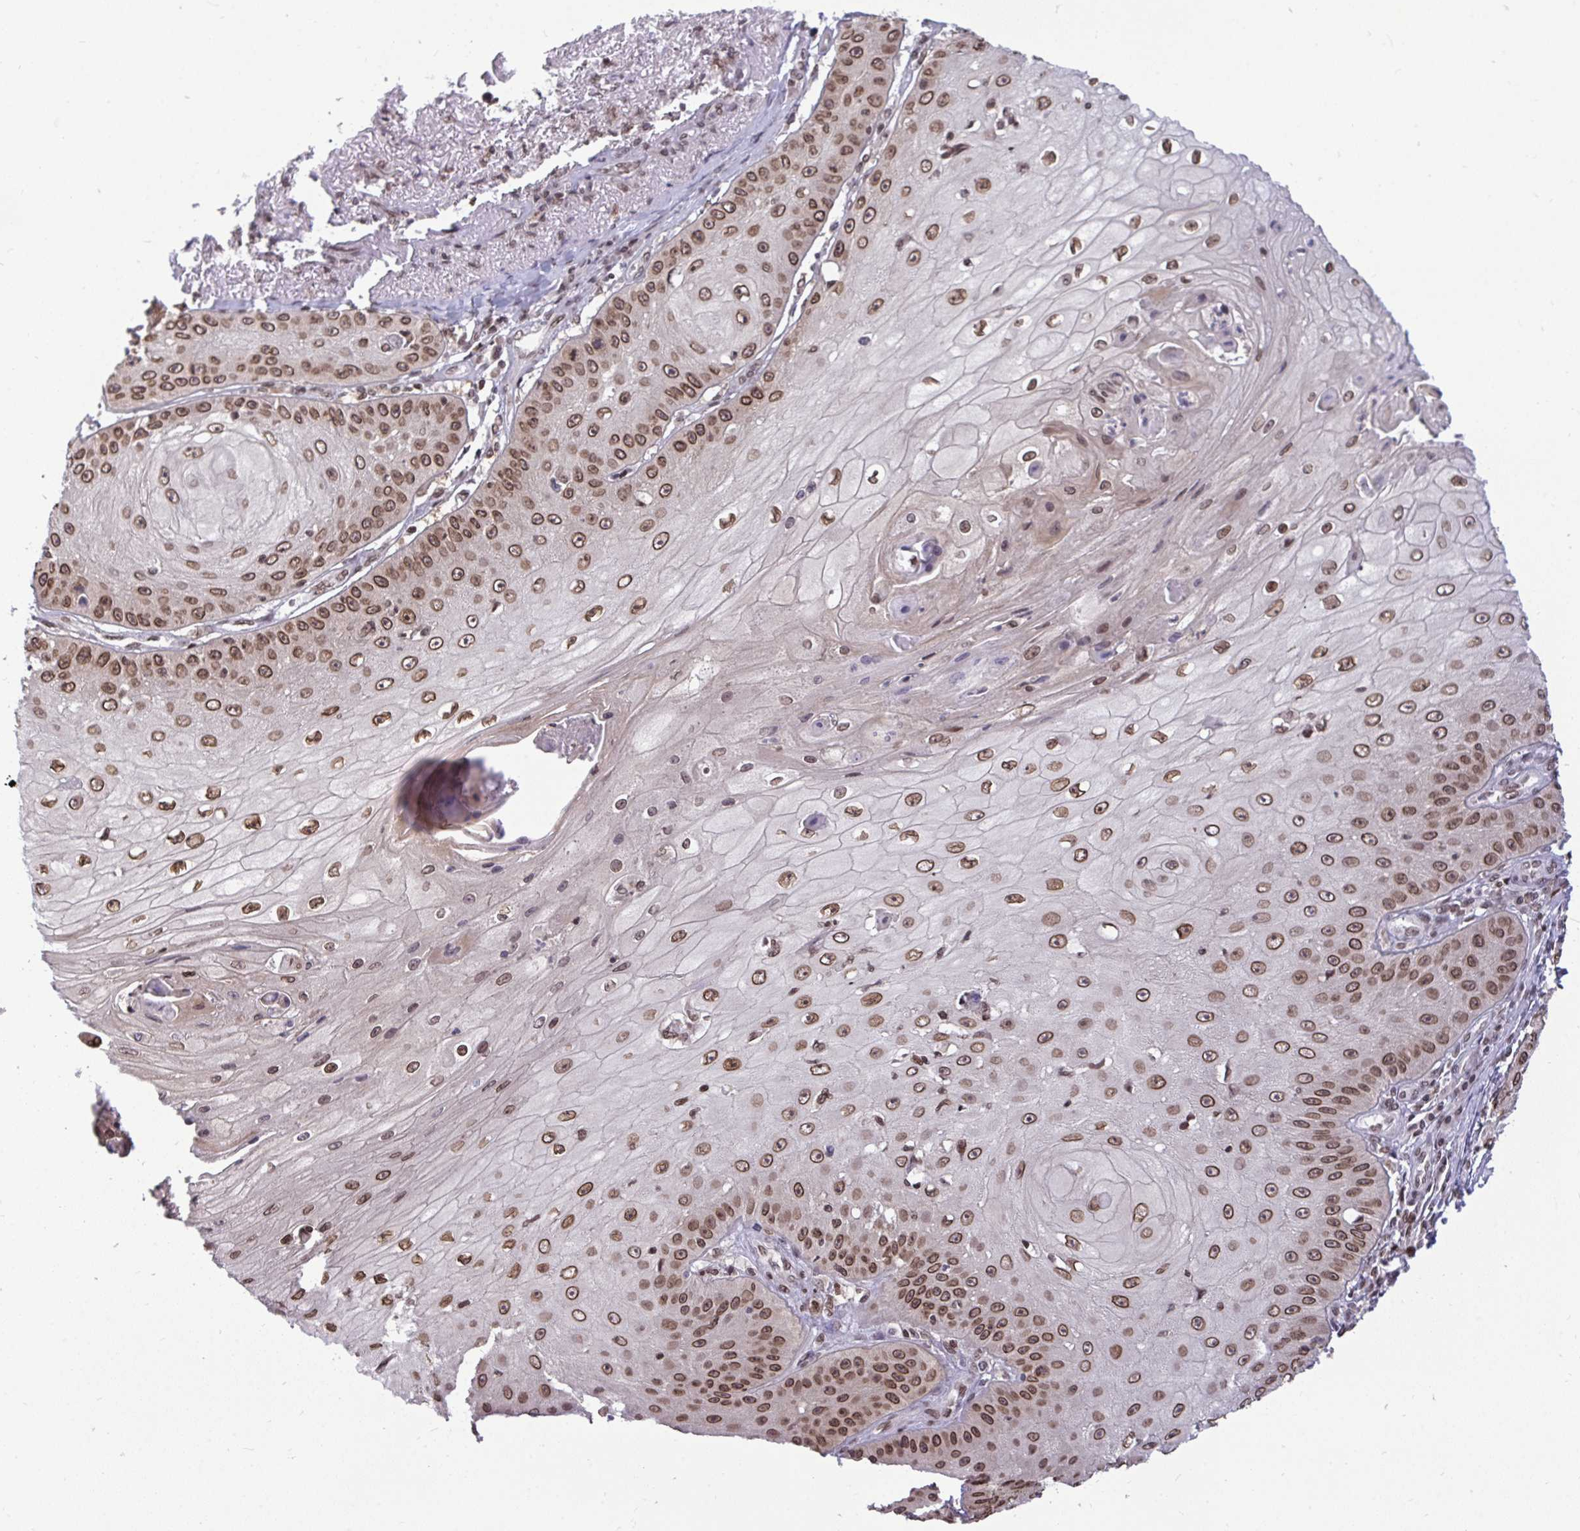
{"staining": {"intensity": "moderate", "quantity": ">75%", "location": "cytoplasmic/membranous,nuclear"}, "tissue": "skin cancer", "cell_type": "Tumor cells", "image_type": "cancer", "snomed": [{"axis": "morphology", "description": "Squamous cell carcinoma, NOS"}, {"axis": "topography", "description": "Skin"}], "caption": "Protein expression analysis of human skin squamous cell carcinoma reveals moderate cytoplasmic/membranous and nuclear staining in approximately >75% of tumor cells. (DAB IHC, brown staining for protein, blue staining for nuclei).", "gene": "JPT1", "patient": {"sex": "male", "age": 70}}